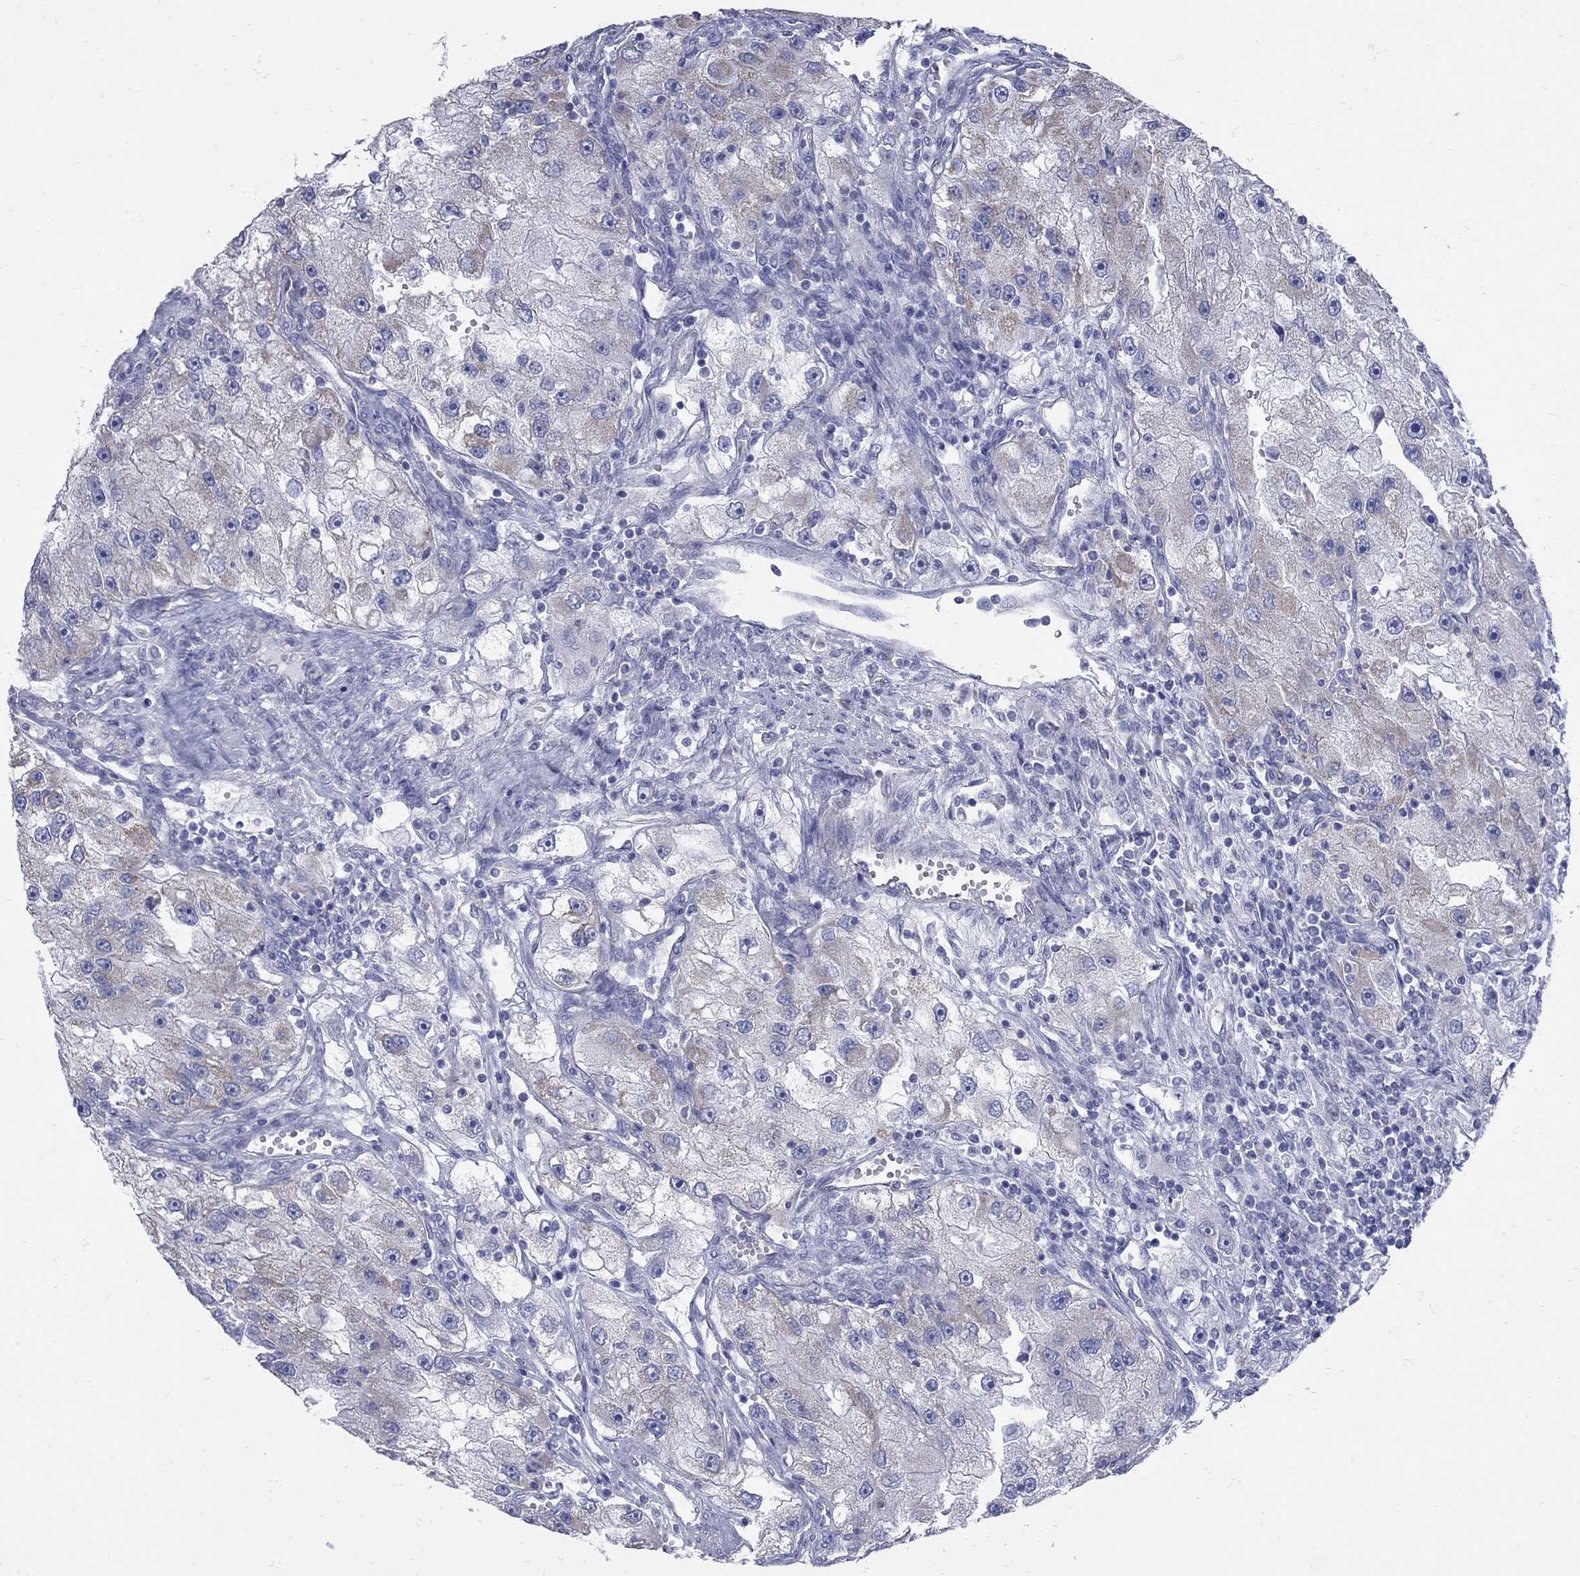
{"staining": {"intensity": "weak", "quantity": "<25%", "location": "cytoplasmic/membranous"}, "tissue": "renal cancer", "cell_type": "Tumor cells", "image_type": "cancer", "snomed": [{"axis": "morphology", "description": "Adenocarcinoma, NOS"}, {"axis": "topography", "description": "Kidney"}], "caption": "Tumor cells are negative for protein expression in human adenocarcinoma (renal).", "gene": "PDZD3", "patient": {"sex": "male", "age": 63}}